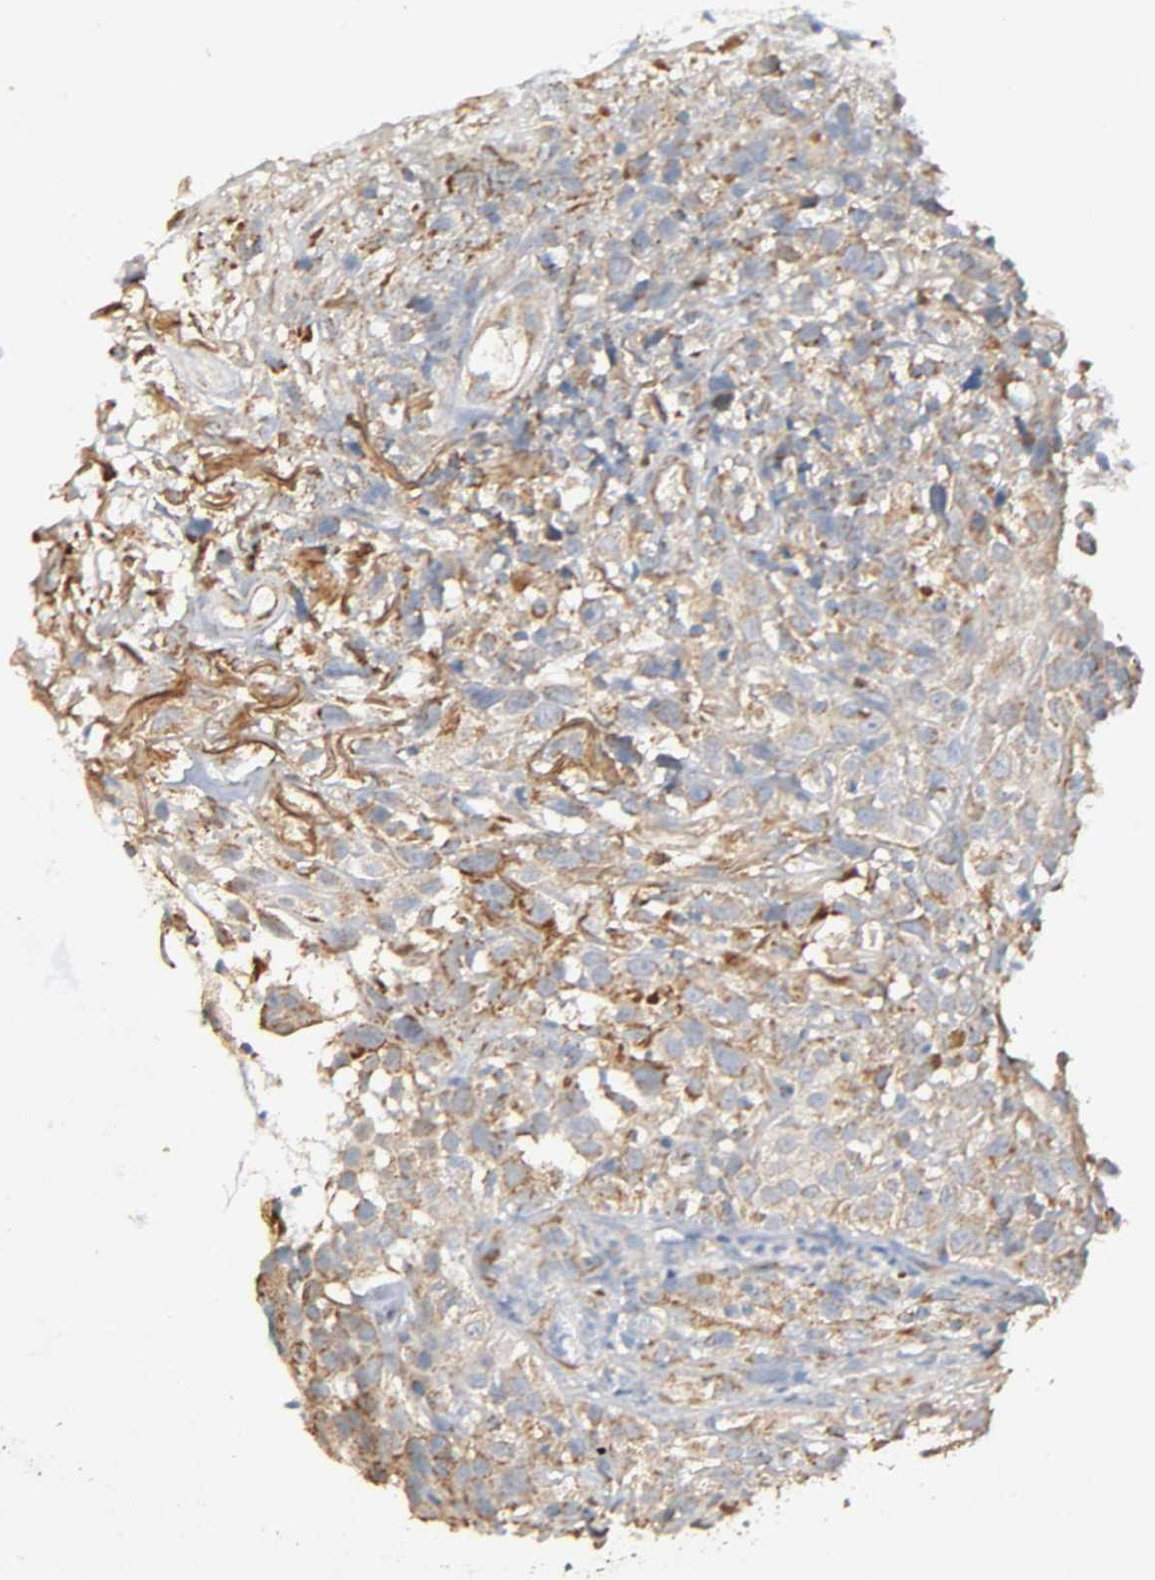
{"staining": {"intensity": "weak", "quantity": "25%-75%", "location": "cytoplasmic/membranous"}, "tissue": "thyroid cancer", "cell_type": "Tumor cells", "image_type": "cancer", "snomed": [{"axis": "morphology", "description": "Carcinoma, NOS"}, {"axis": "topography", "description": "Thyroid gland"}], "caption": "About 25%-75% of tumor cells in human carcinoma (thyroid) reveal weak cytoplasmic/membranous protein staining as visualized by brown immunohistochemical staining.", "gene": "NDUFS3", "patient": {"sex": "female", "age": 77}}